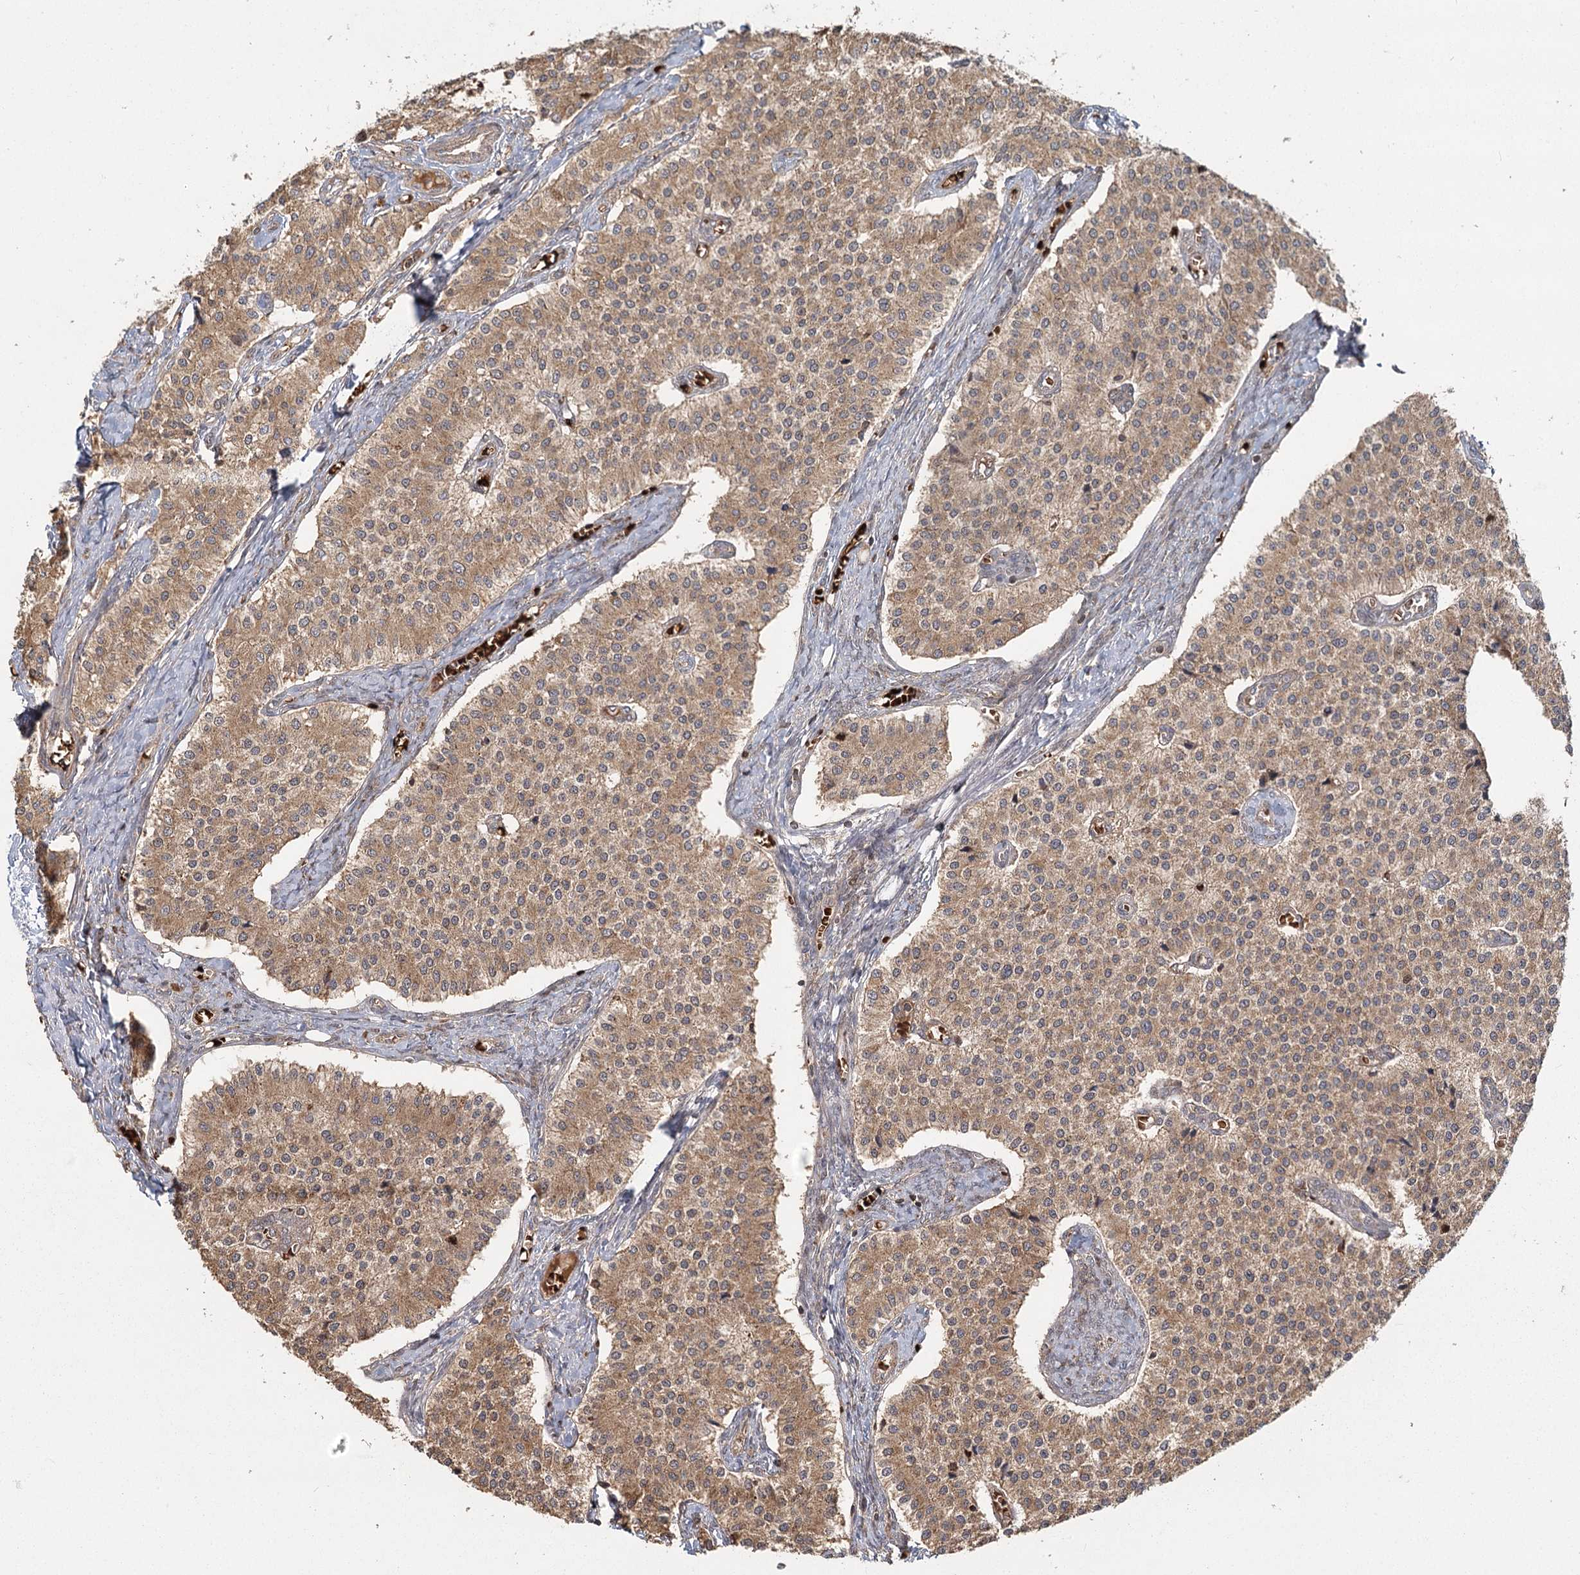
{"staining": {"intensity": "moderate", "quantity": ">75%", "location": "cytoplasmic/membranous"}, "tissue": "carcinoid", "cell_type": "Tumor cells", "image_type": "cancer", "snomed": [{"axis": "morphology", "description": "Carcinoid, malignant, NOS"}, {"axis": "topography", "description": "Colon"}], "caption": "The histopathology image displays immunohistochemical staining of carcinoid (malignant). There is moderate cytoplasmic/membranous positivity is appreciated in approximately >75% of tumor cells.", "gene": "RAPGEF6", "patient": {"sex": "female", "age": 52}}